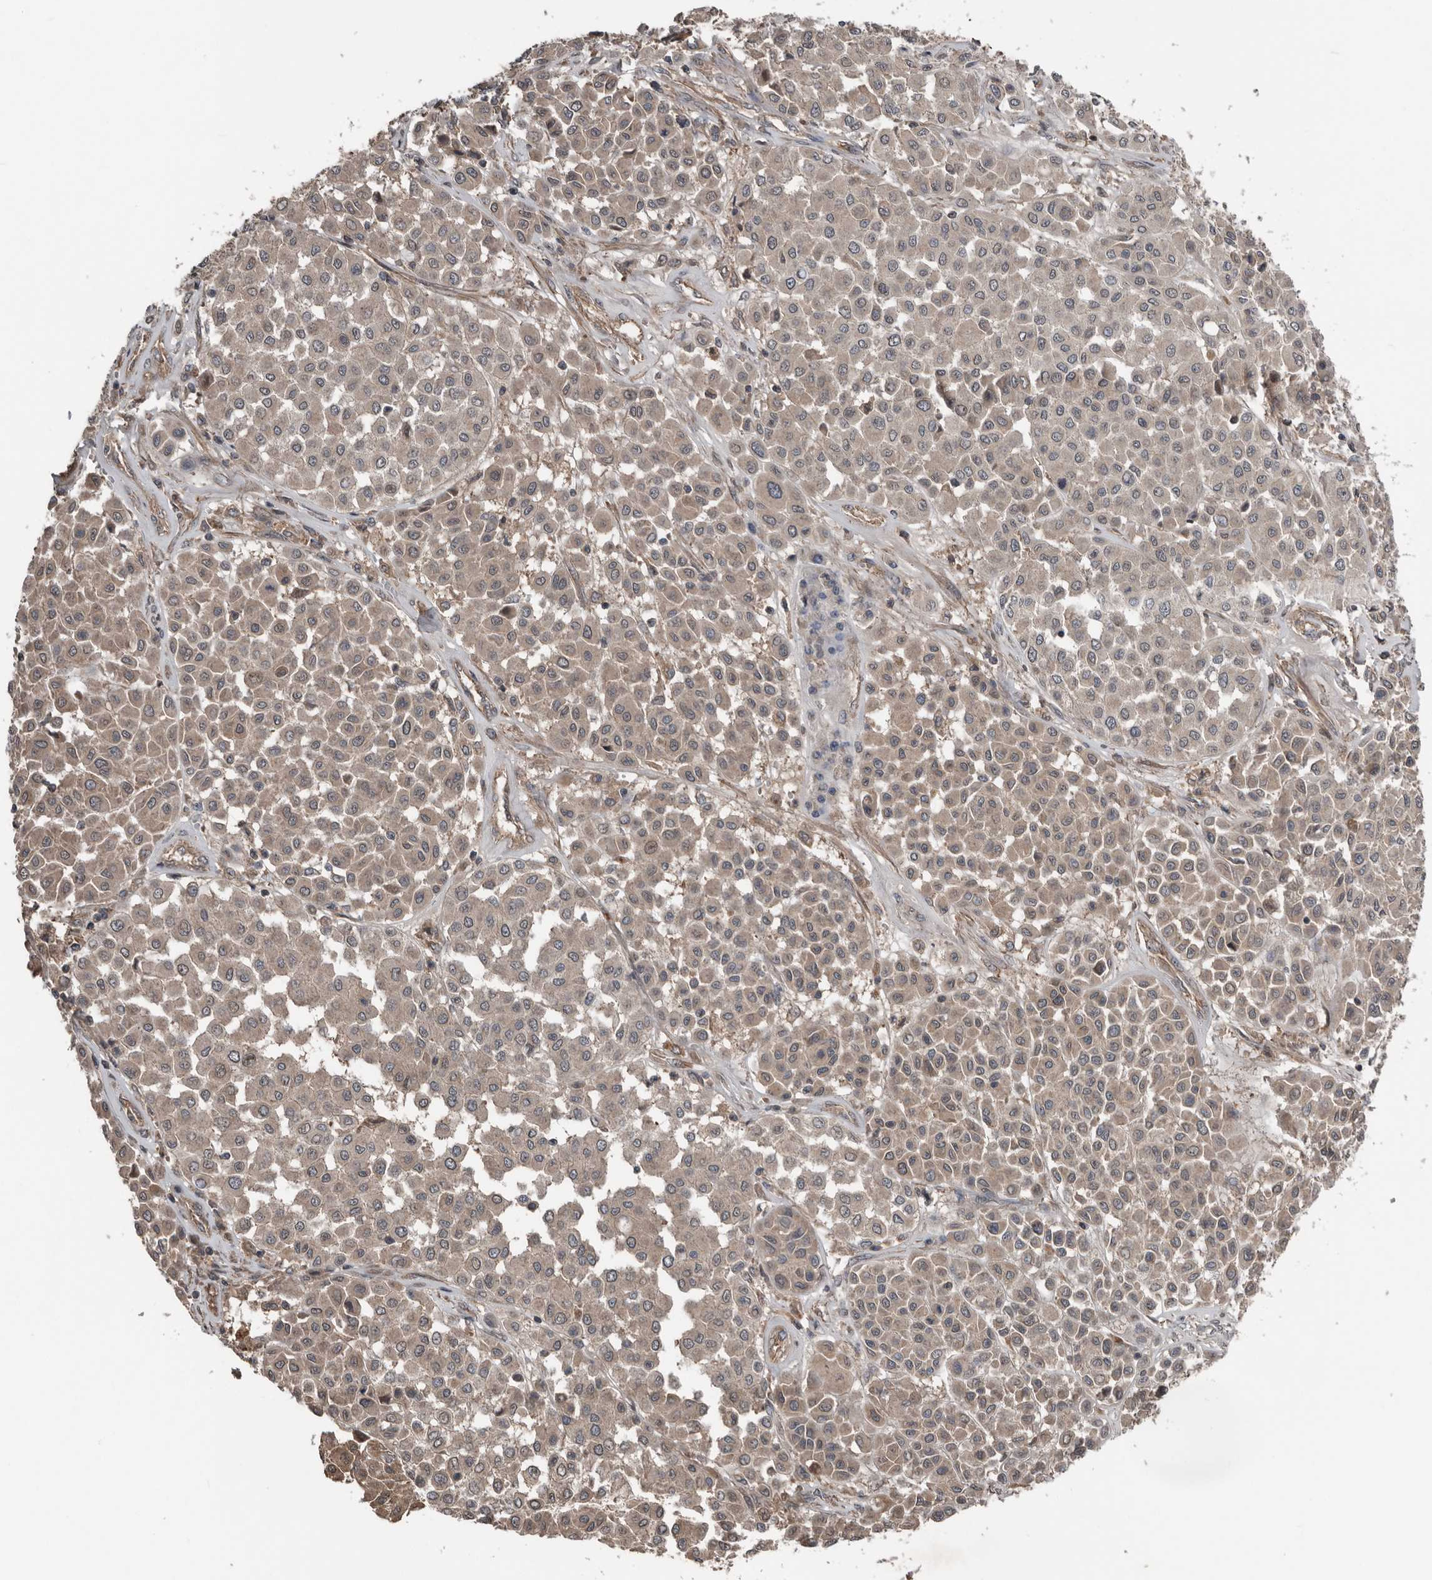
{"staining": {"intensity": "weak", "quantity": ">75%", "location": "cytoplasmic/membranous"}, "tissue": "melanoma", "cell_type": "Tumor cells", "image_type": "cancer", "snomed": [{"axis": "morphology", "description": "Malignant melanoma, Metastatic site"}, {"axis": "topography", "description": "Soft tissue"}], "caption": "Weak cytoplasmic/membranous protein staining is appreciated in approximately >75% of tumor cells in malignant melanoma (metastatic site).", "gene": "DNAJB4", "patient": {"sex": "male", "age": 41}}